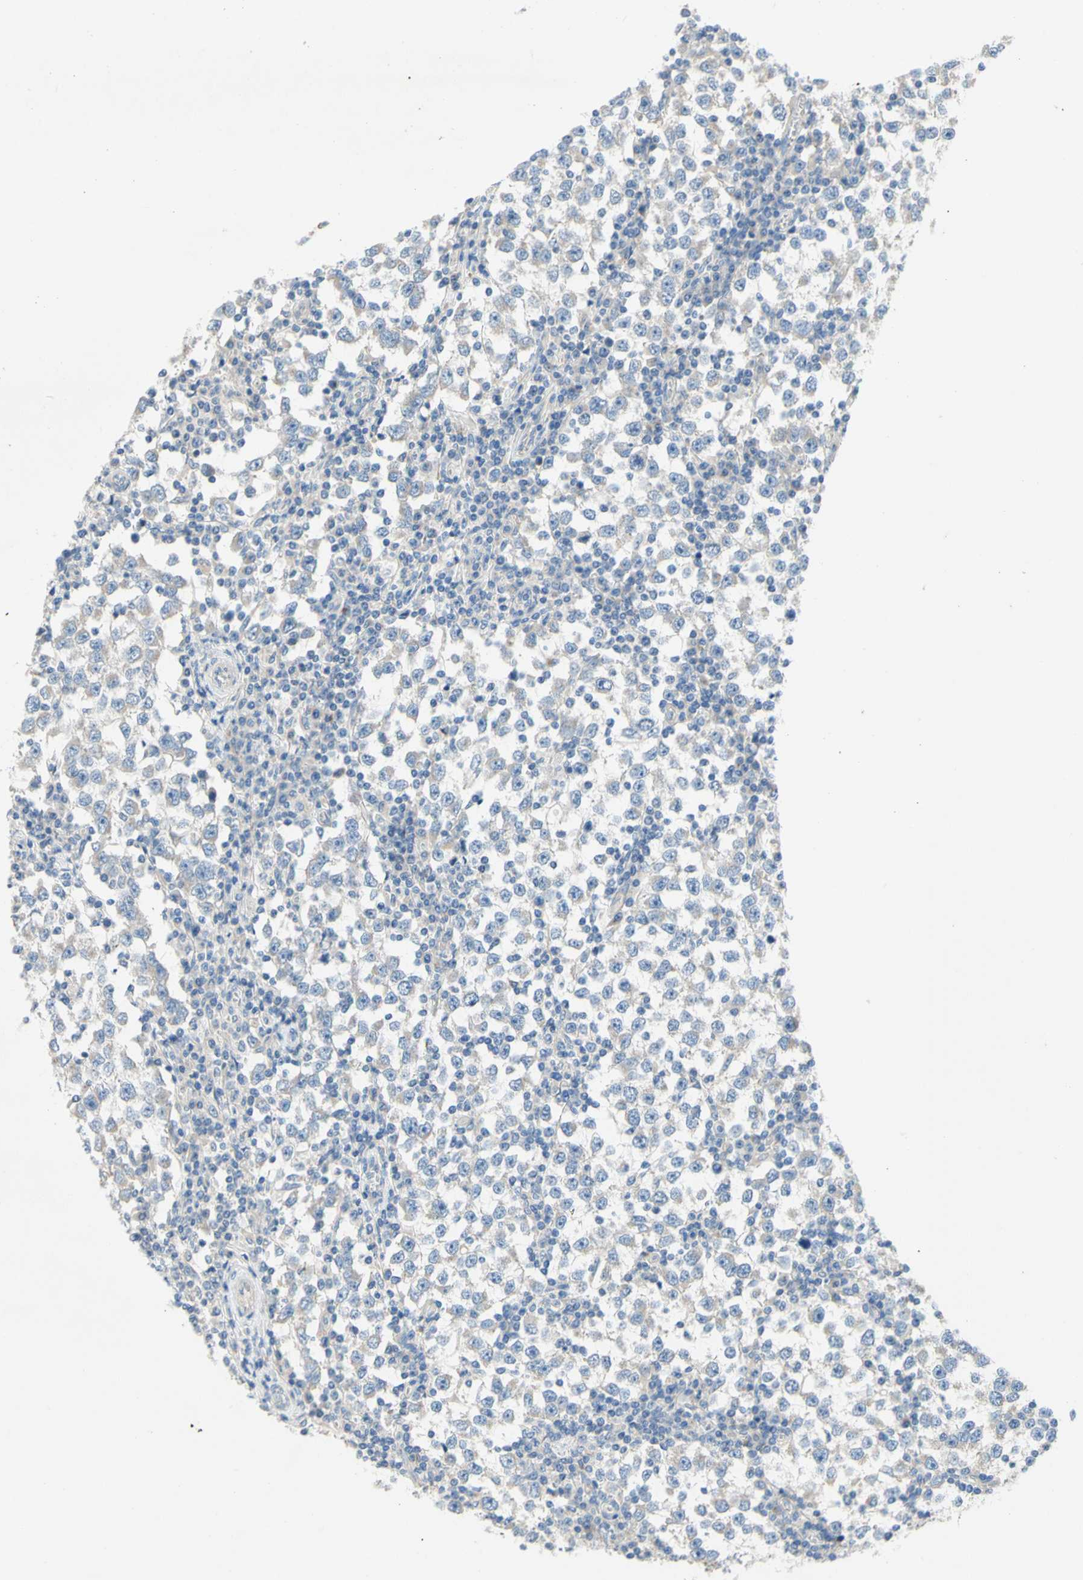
{"staining": {"intensity": "weak", "quantity": ">75%", "location": "cytoplasmic/membranous"}, "tissue": "testis cancer", "cell_type": "Tumor cells", "image_type": "cancer", "snomed": [{"axis": "morphology", "description": "Seminoma, NOS"}, {"axis": "topography", "description": "Testis"}], "caption": "Protein staining of testis cancer (seminoma) tissue demonstrates weak cytoplasmic/membranous expression in about >75% of tumor cells.", "gene": "F3", "patient": {"sex": "male", "age": 65}}